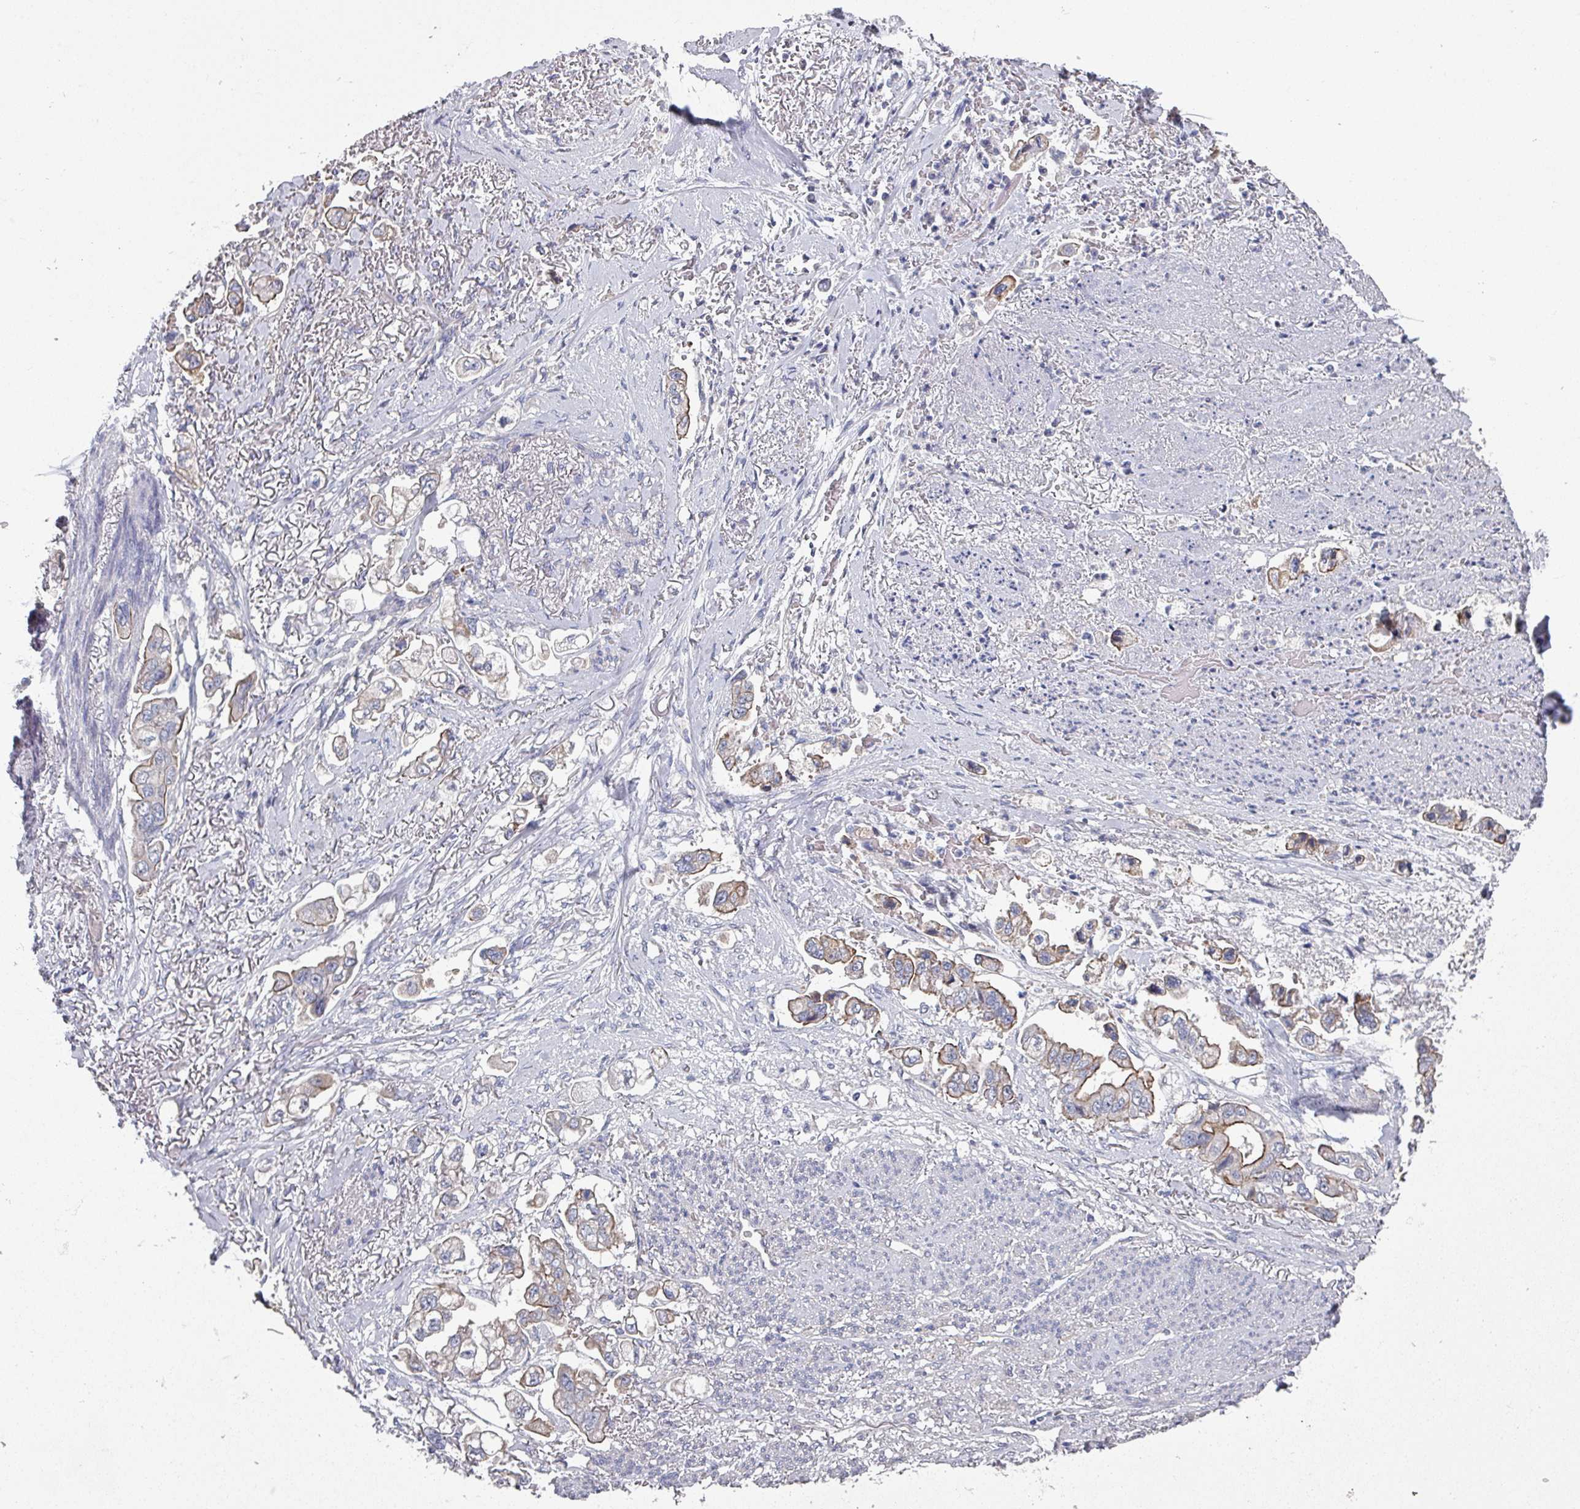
{"staining": {"intensity": "moderate", "quantity": "25%-75%", "location": "cytoplasmic/membranous"}, "tissue": "stomach cancer", "cell_type": "Tumor cells", "image_type": "cancer", "snomed": [{"axis": "morphology", "description": "Adenocarcinoma, NOS"}, {"axis": "topography", "description": "Stomach"}], "caption": "Human stomach cancer (adenocarcinoma) stained with a protein marker exhibits moderate staining in tumor cells.", "gene": "EFL1", "patient": {"sex": "male", "age": 62}}